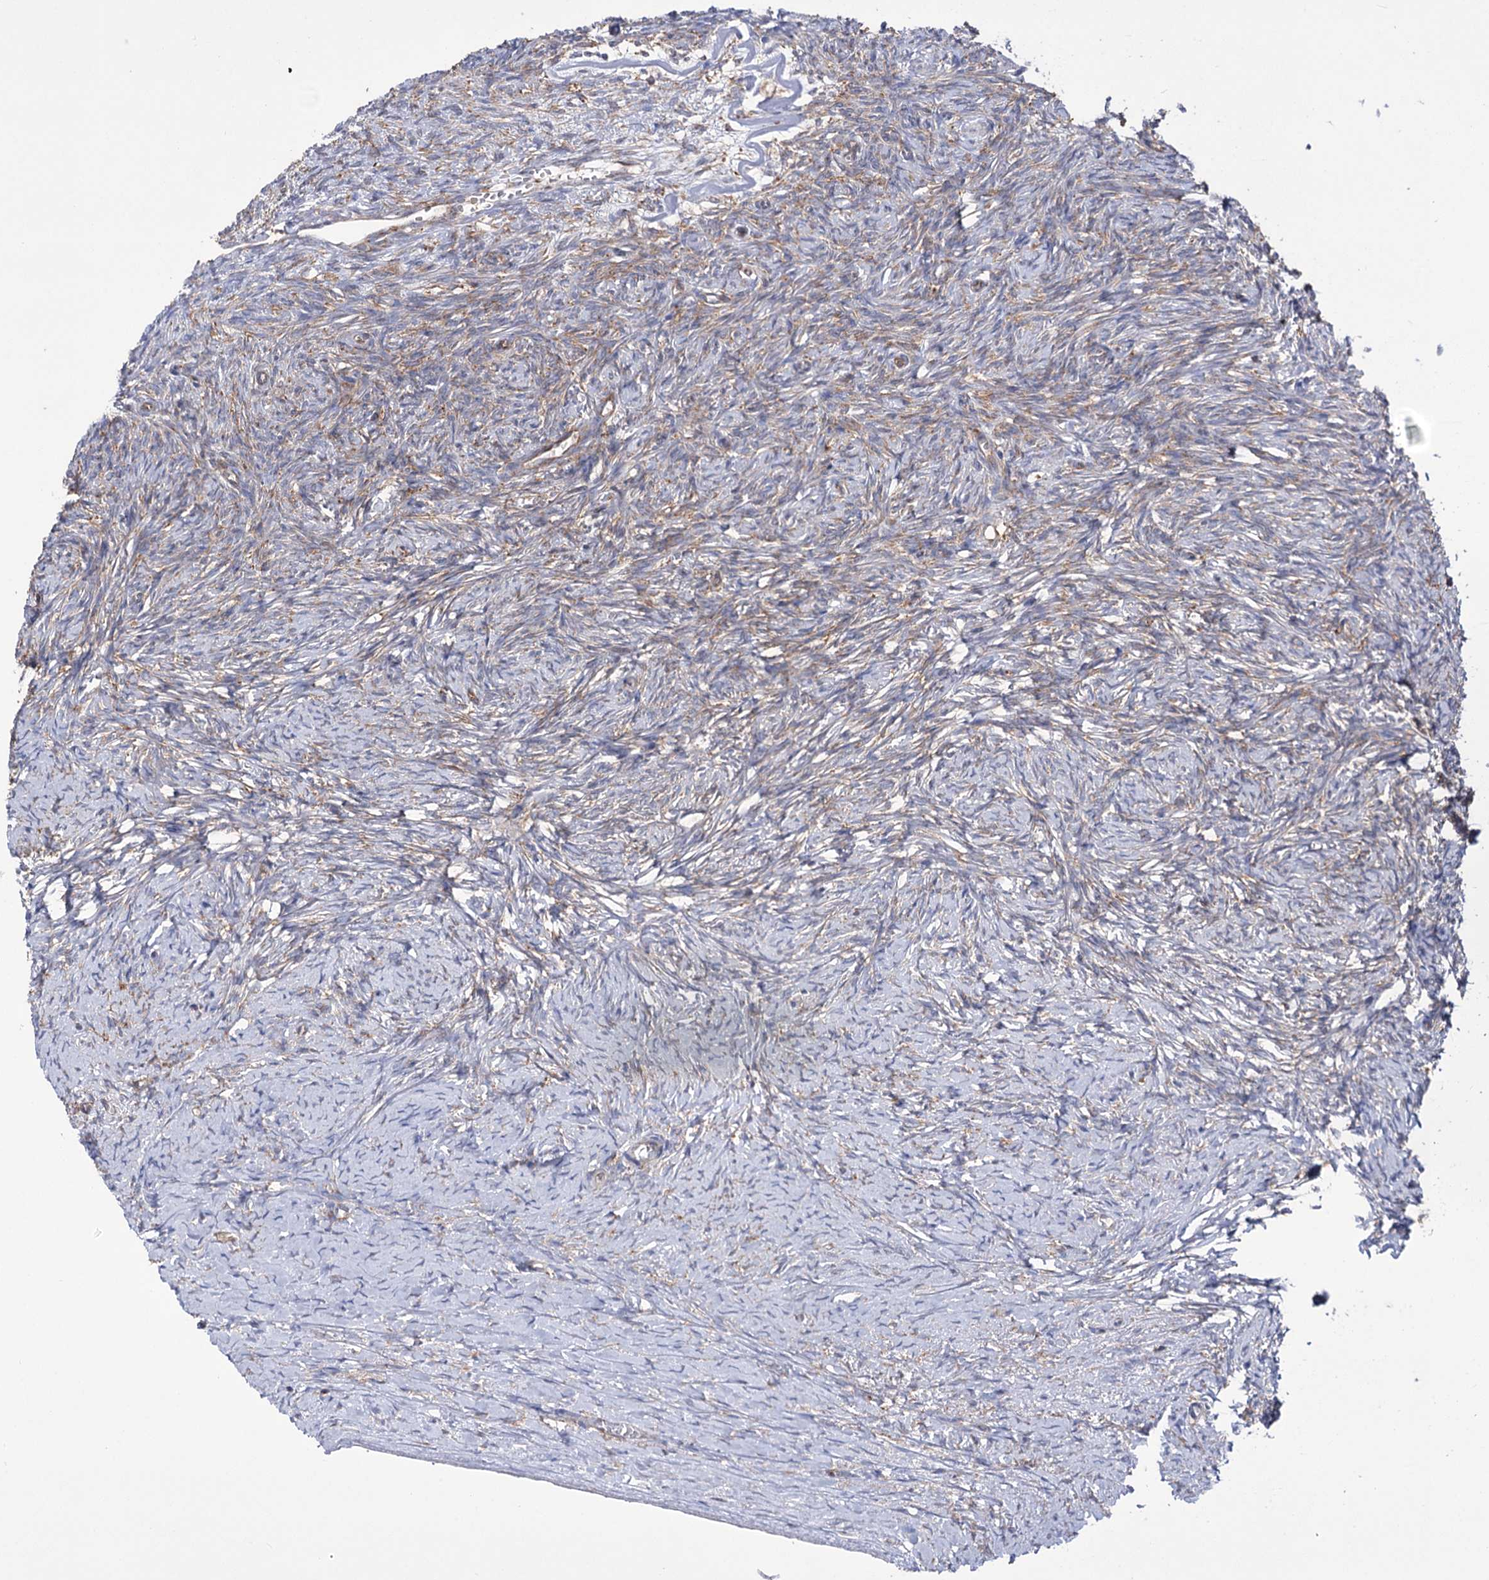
{"staining": {"intensity": "moderate", "quantity": "<25%", "location": "cytoplasmic/membranous"}, "tissue": "ovary", "cell_type": "Ovarian stroma cells", "image_type": "normal", "snomed": [{"axis": "morphology", "description": "Normal tissue, NOS"}, {"axis": "morphology", "description": "Developmental malformation"}, {"axis": "topography", "description": "Ovary"}], "caption": "Ovarian stroma cells reveal moderate cytoplasmic/membranous positivity in about <25% of cells in benign ovary.", "gene": "ZNF622", "patient": {"sex": "female", "age": 39}}